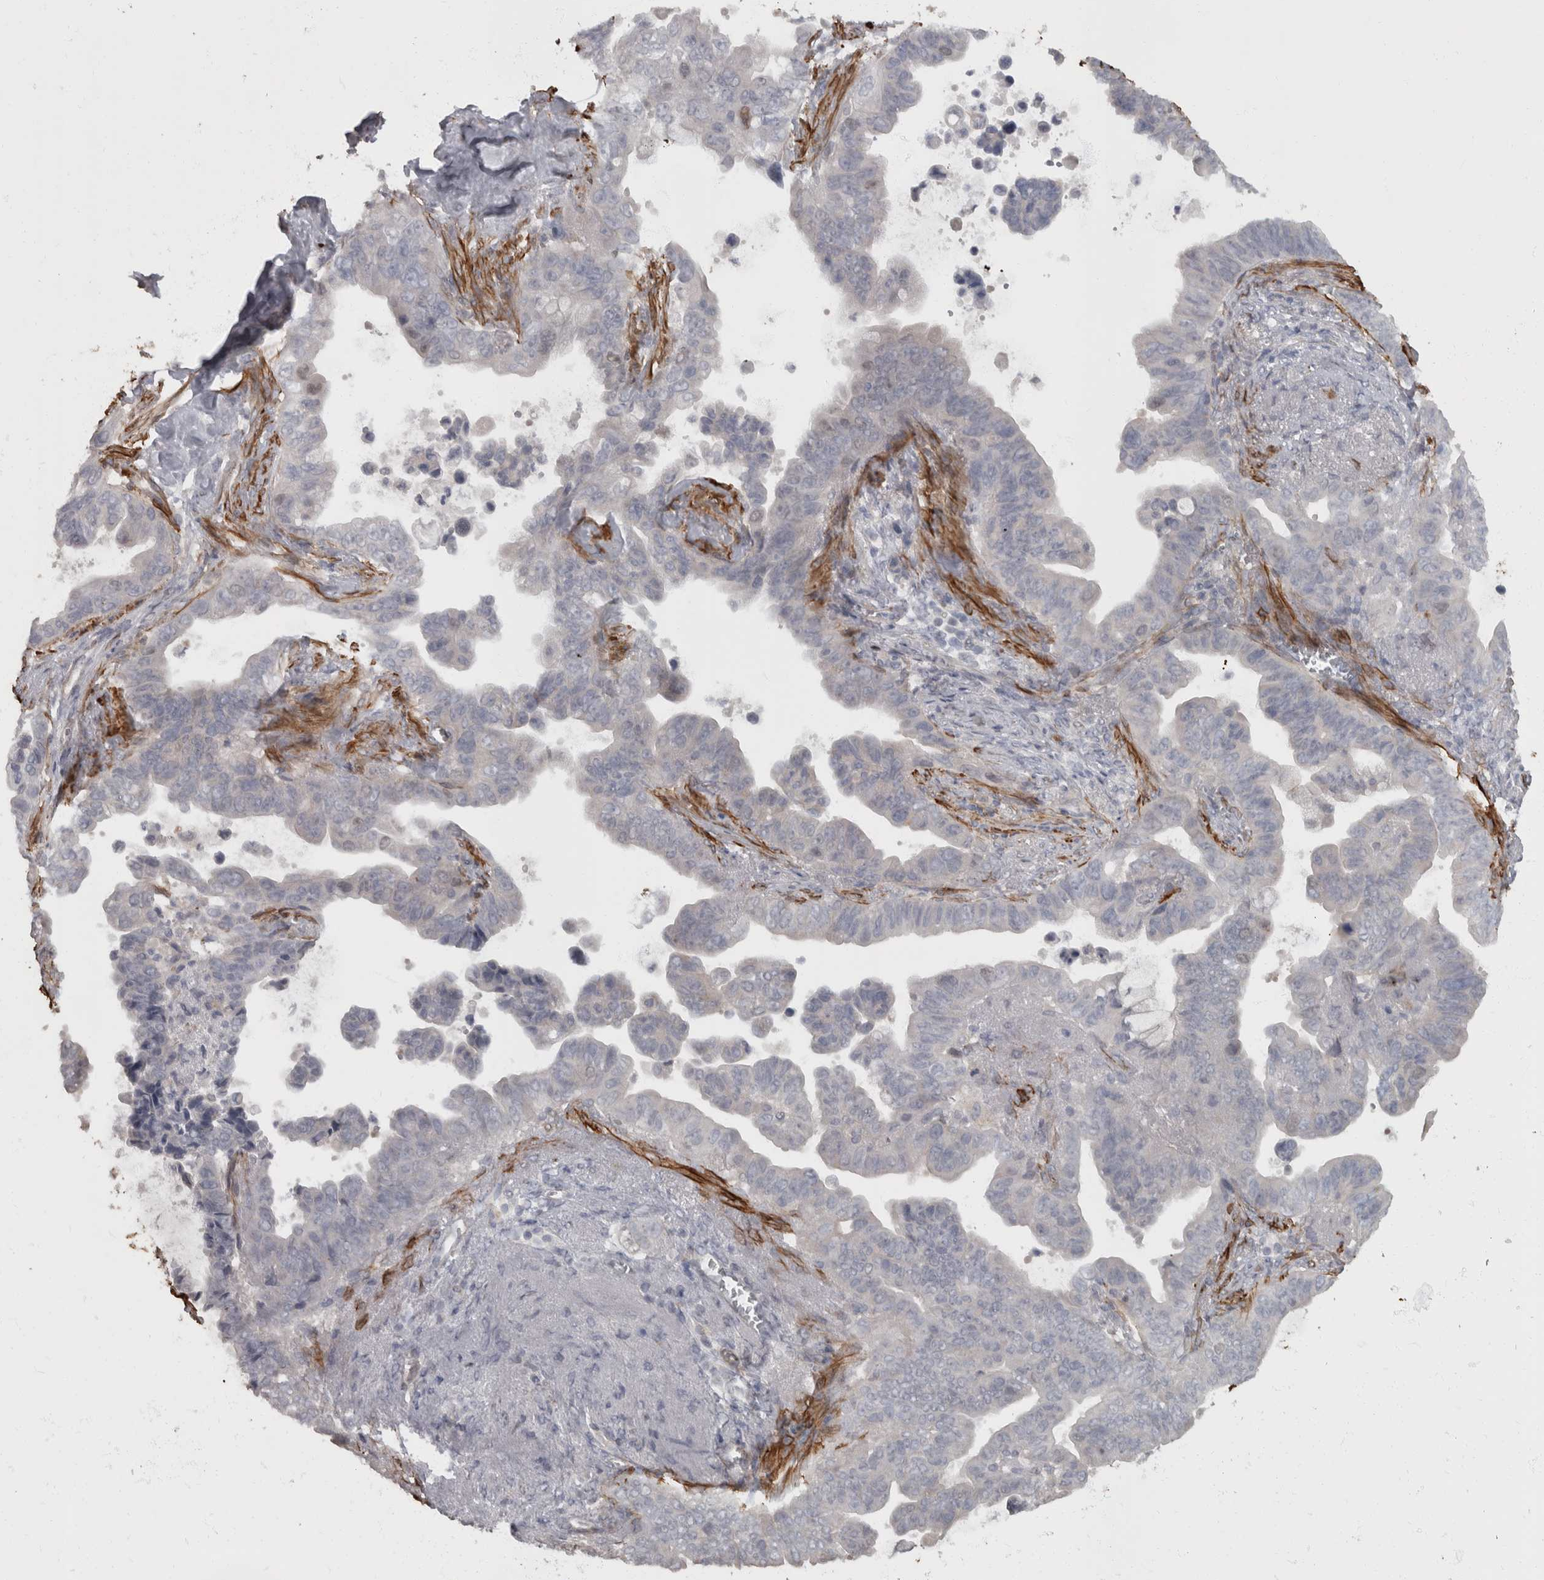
{"staining": {"intensity": "negative", "quantity": "none", "location": "none"}, "tissue": "pancreatic cancer", "cell_type": "Tumor cells", "image_type": "cancer", "snomed": [{"axis": "morphology", "description": "Adenocarcinoma, NOS"}, {"axis": "topography", "description": "Pancreas"}], "caption": "Immunohistochemistry micrograph of human pancreatic adenocarcinoma stained for a protein (brown), which reveals no staining in tumor cells.", "gene": "MASTL", "patient": {"sex": "female", "age": 72}}